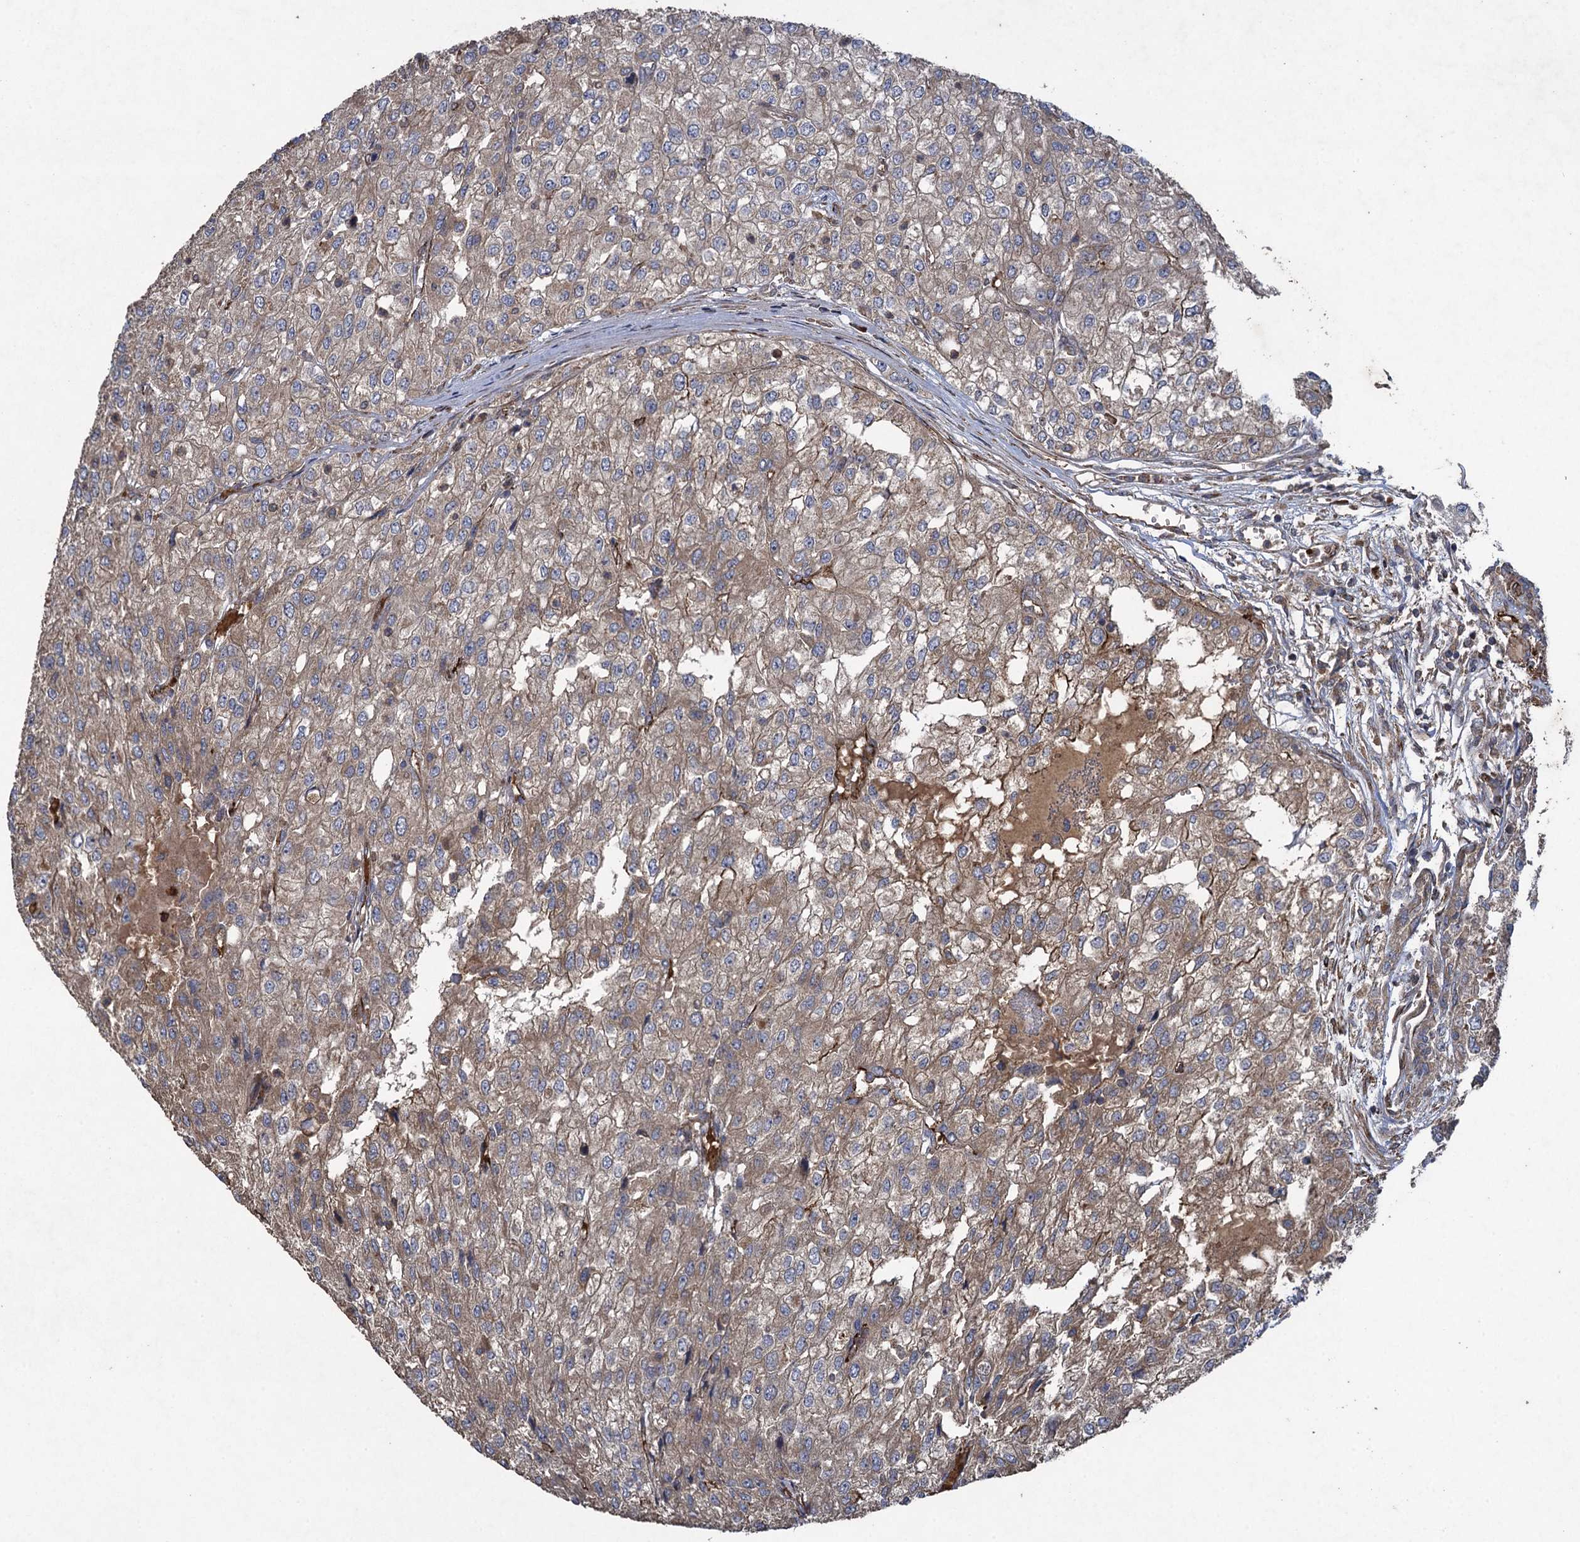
{"staining": {"intensity": "weak", "quantity": "25%-75%", "location": "cytoplasmic/membranous"}, "tissue": "renal cancer", "cell_type": "Tumor cells", "image_type": "cancer", "snomed": [{"axis": "morphology", "description": "Adenocarcinoma, NOS"}, {"axis": "topography", "description": "Kidney"}], "caption": "A low amount of weak cytoplasmic/membranous positivity is appreciated in about 25%-75% of tumor cells in adenocarcinoma (renal) tissue. The staining is performed using DAB (3,3'-diaminobenzidine) brown chromogen to label protein expression. The nuclei are counter-stained blue using hematoxylin.", "gene": "TXNDC11", "patient": {"sex": "female", "age": 54}}